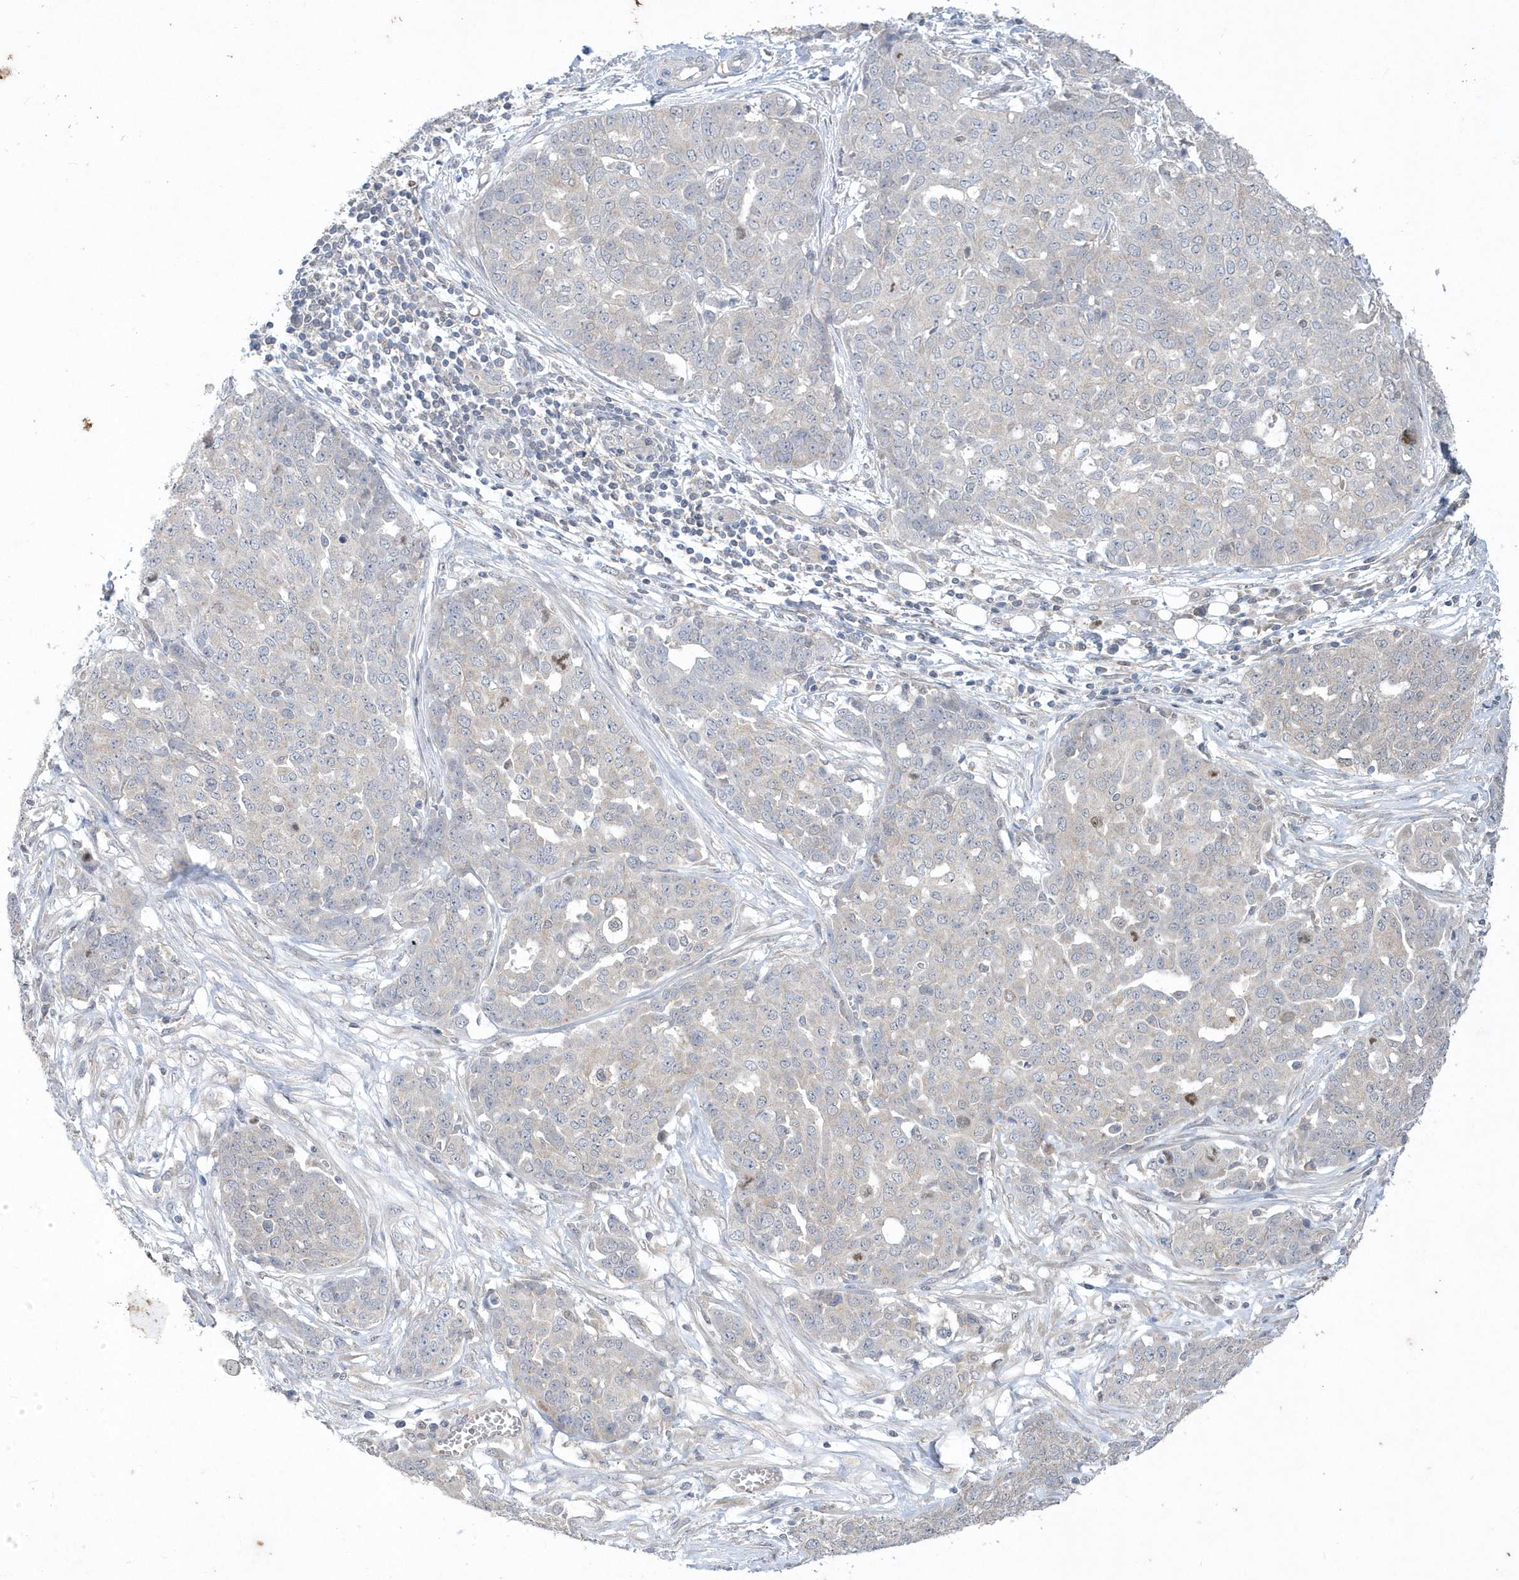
{"staining": {"intensity": "weak", "quantity": "<25%", "location": "cytoplasmic/membranous"}, "tissue": "ovarian cancer", "cell_type": "Tumor cells", "image_type": "cancer", "snomed": [{"axis": "morphology", "description": "Cystadenocarcinoma, serous, NOS"}, {"axis": "topography", "description": "Soft tissue"}, {"axis": "topography", "description": "Ovary"}], "caption": "This is an IHC image of ovarian cancer (serous cystadenocarcinoma). There is no positivity in tumor cells.", "gene": "AKR7A2", "patient": {"sex": "female", "age": 57}}